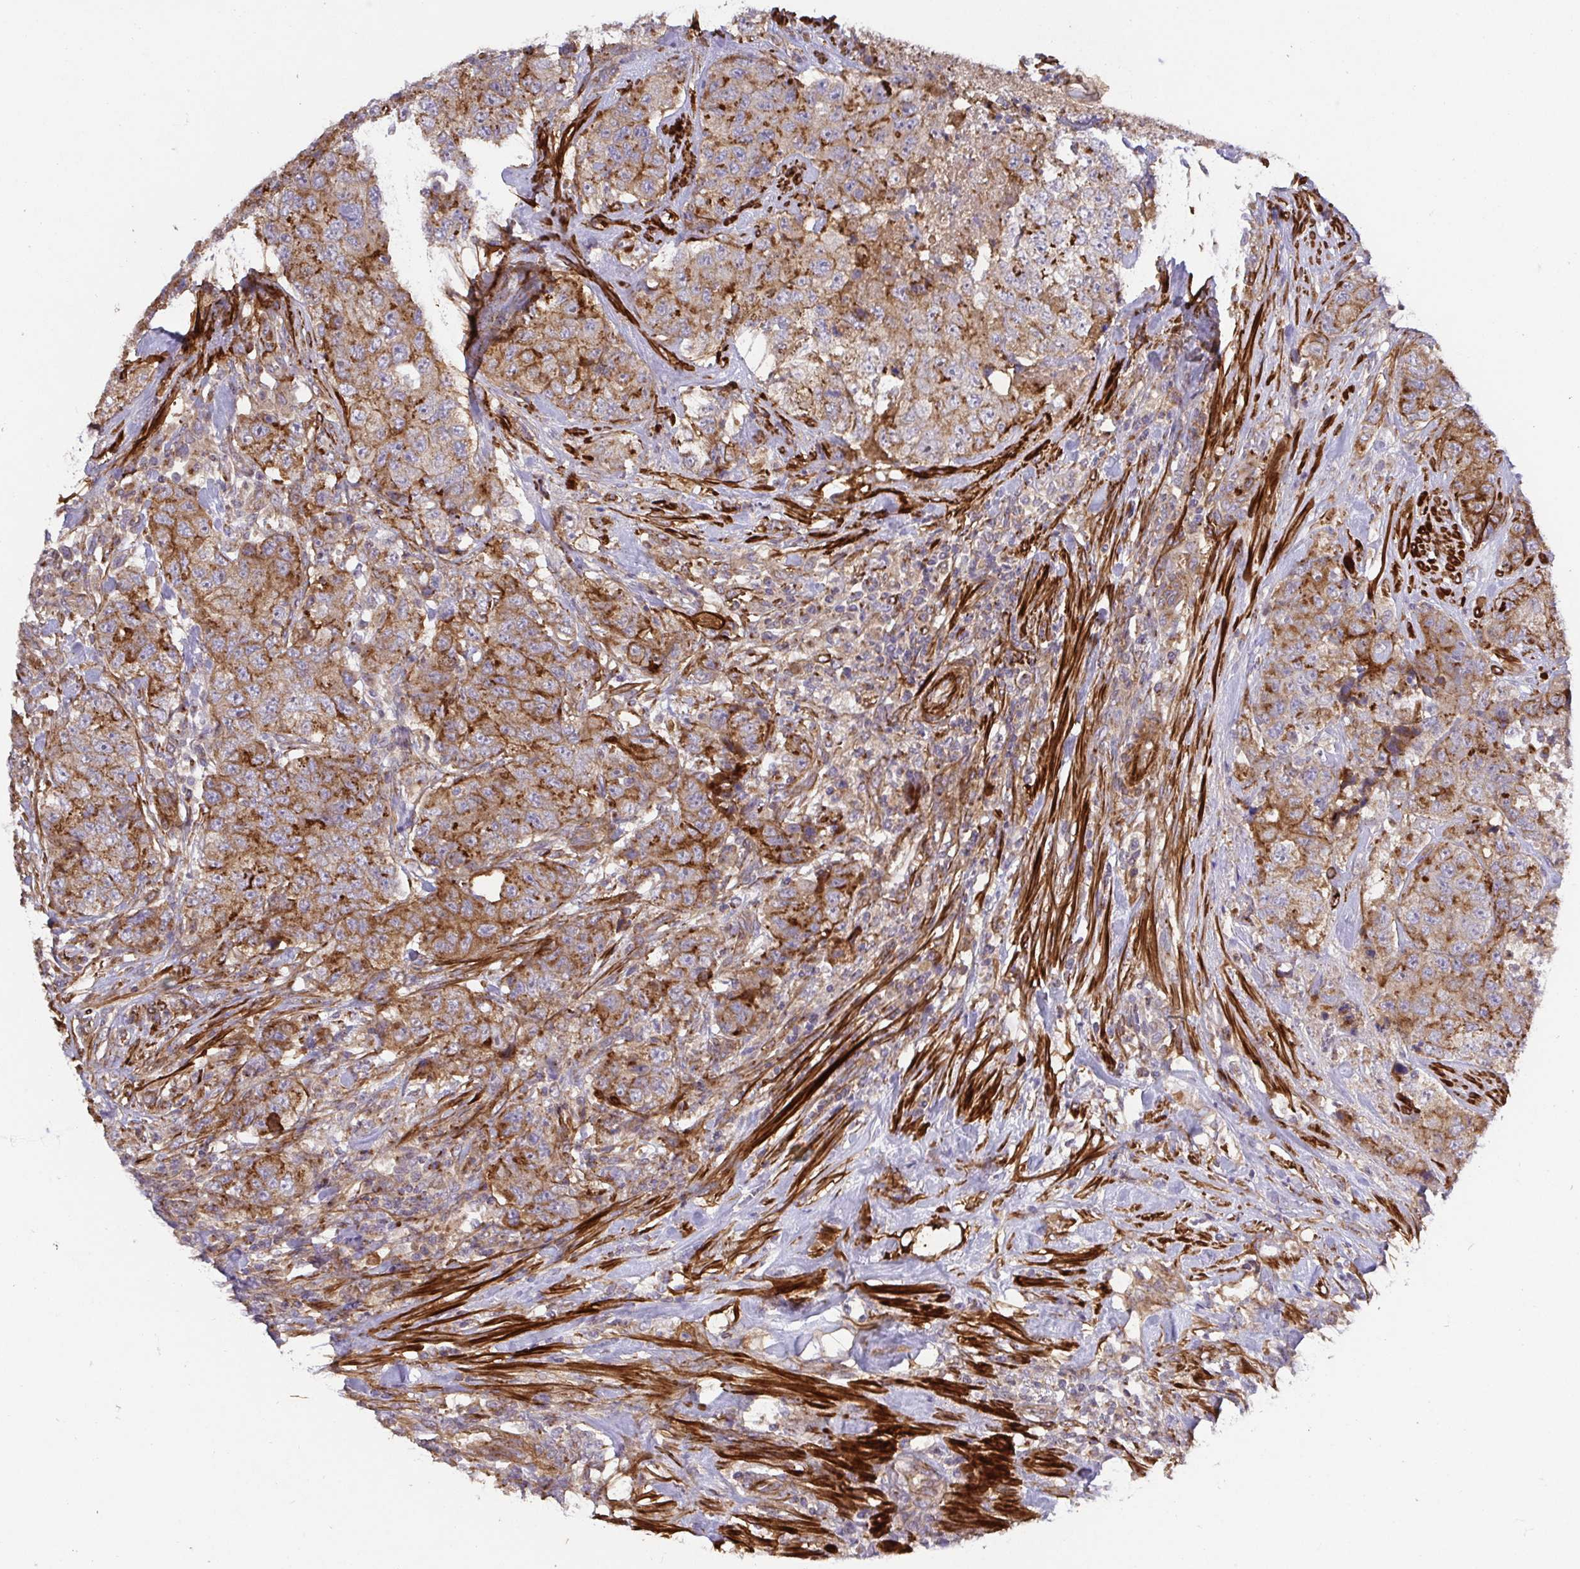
{"staining": {"intensity": "moderate", "quantity": ">75%", "location": "cytoplasmic/membranous"}, "tissue": "urothelial cancer", "cell_type": "Tumor cells", "image_type": "cancer", "snomed": [{"axis": "morphology", "description": "Urothelial carcinoma, High grade"}, {"axis": "topography", "description": "Urinary bladder"}], "caption": "Human urothelial carcinoma (high-grade) stained for a protein (brown) demonstrates moderate cytoplasmic/membranous positive positivity in approximately >75% of tumor cells.", "gene": "TM9SF4", "patient": {"sex": "female", "age": 78}}